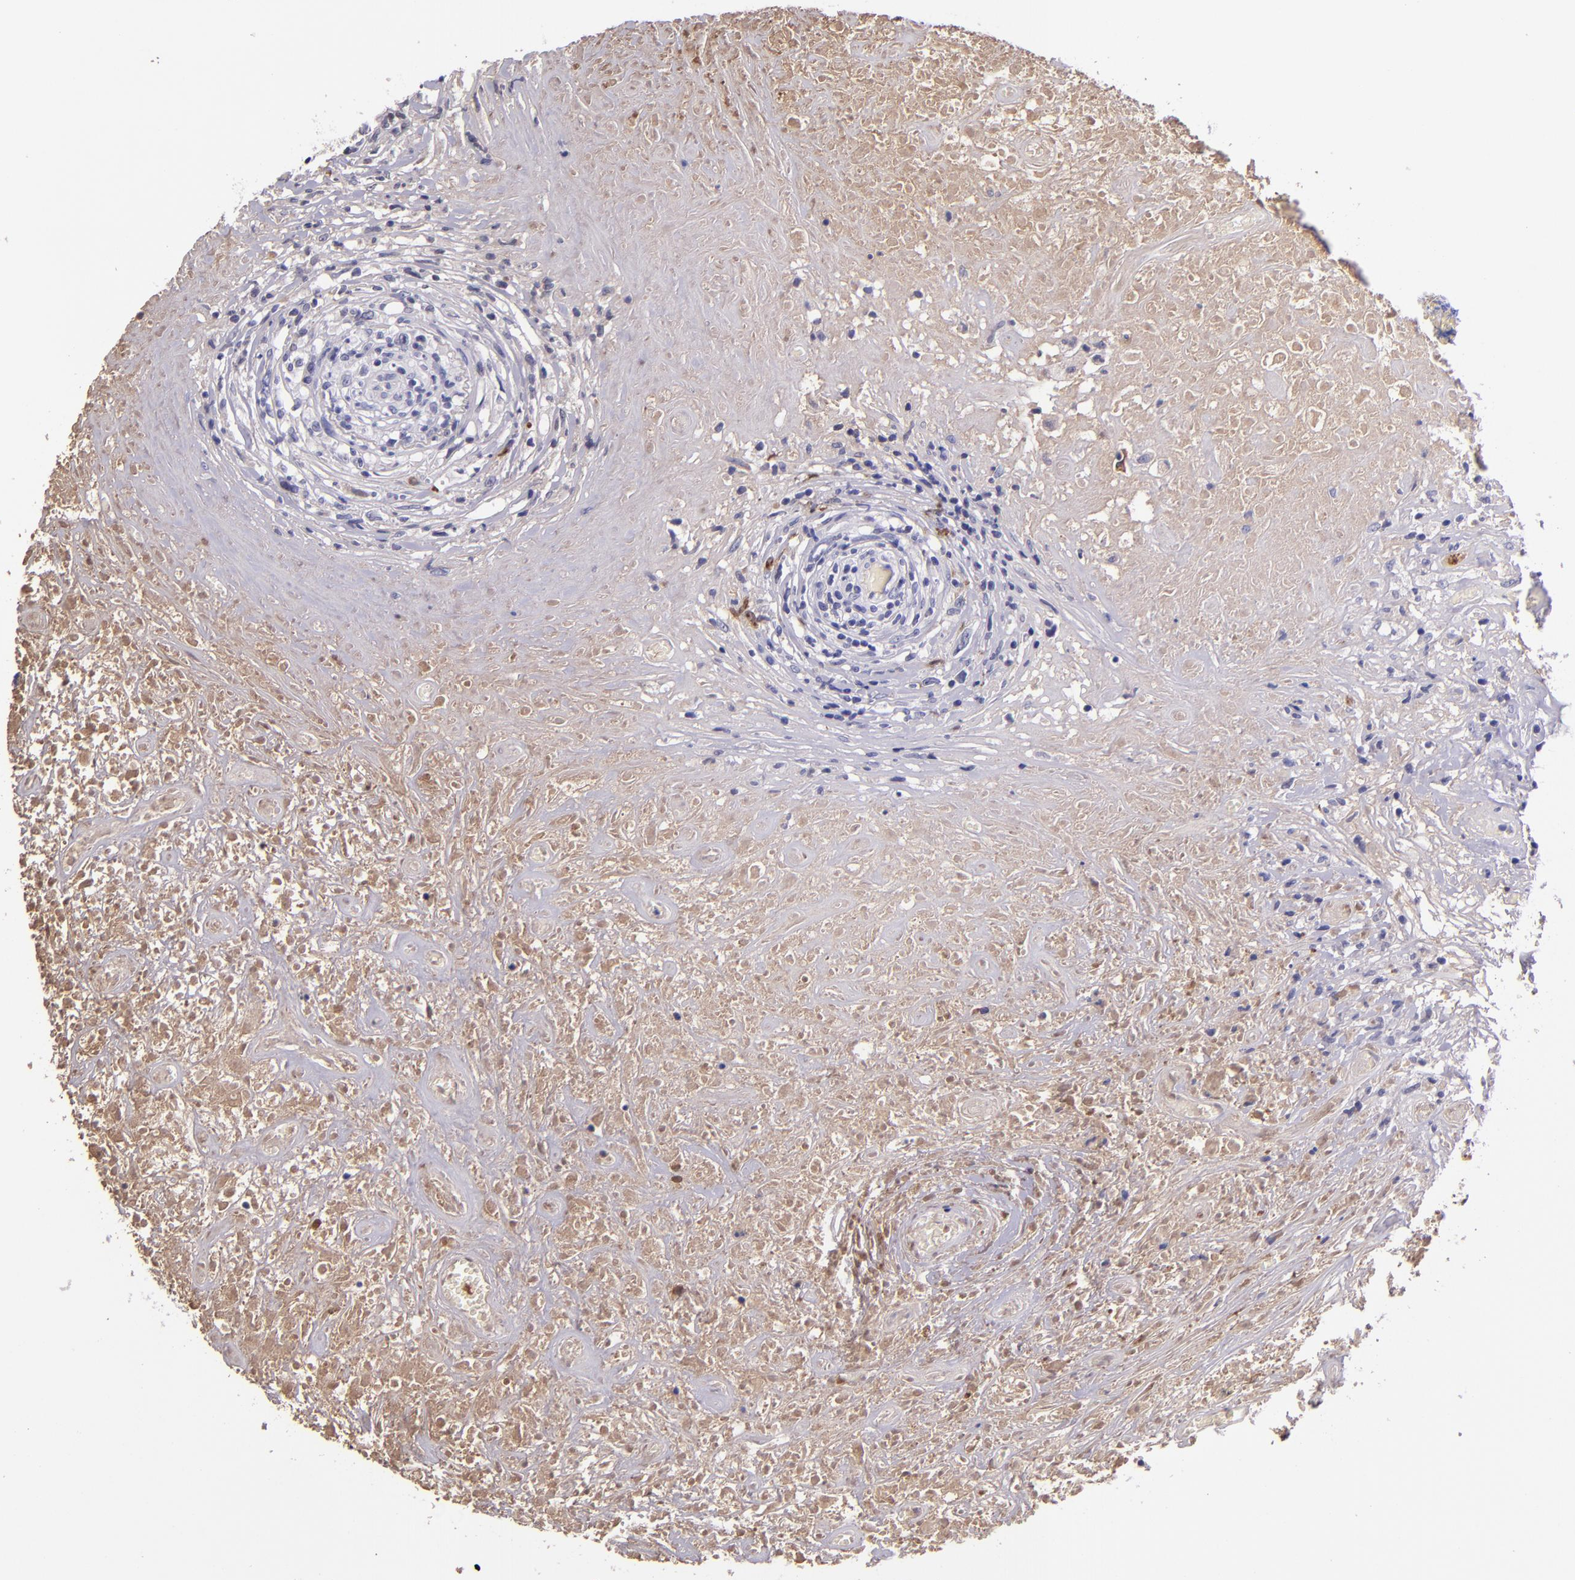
{"staining": {"intensity": "negative", "quantity": "none", "location": "none"}, "tissue": "lymphoma", "cell_type": "Tumor cells", "image_type": "cancer", "snomed": [{"axis": "morphology", "description": "Hodgkin's disease, NOS"}, {"axis": "topography", "description": "Lymph node"}], "caption": "A high-resolution photomicrograph shows immunohistochemistry (IHC) staining of lymphoma, which displays no significant positivity in tumor cells.", "gene": "KNG1", "patient": {"sex": "male", "age": 46}}